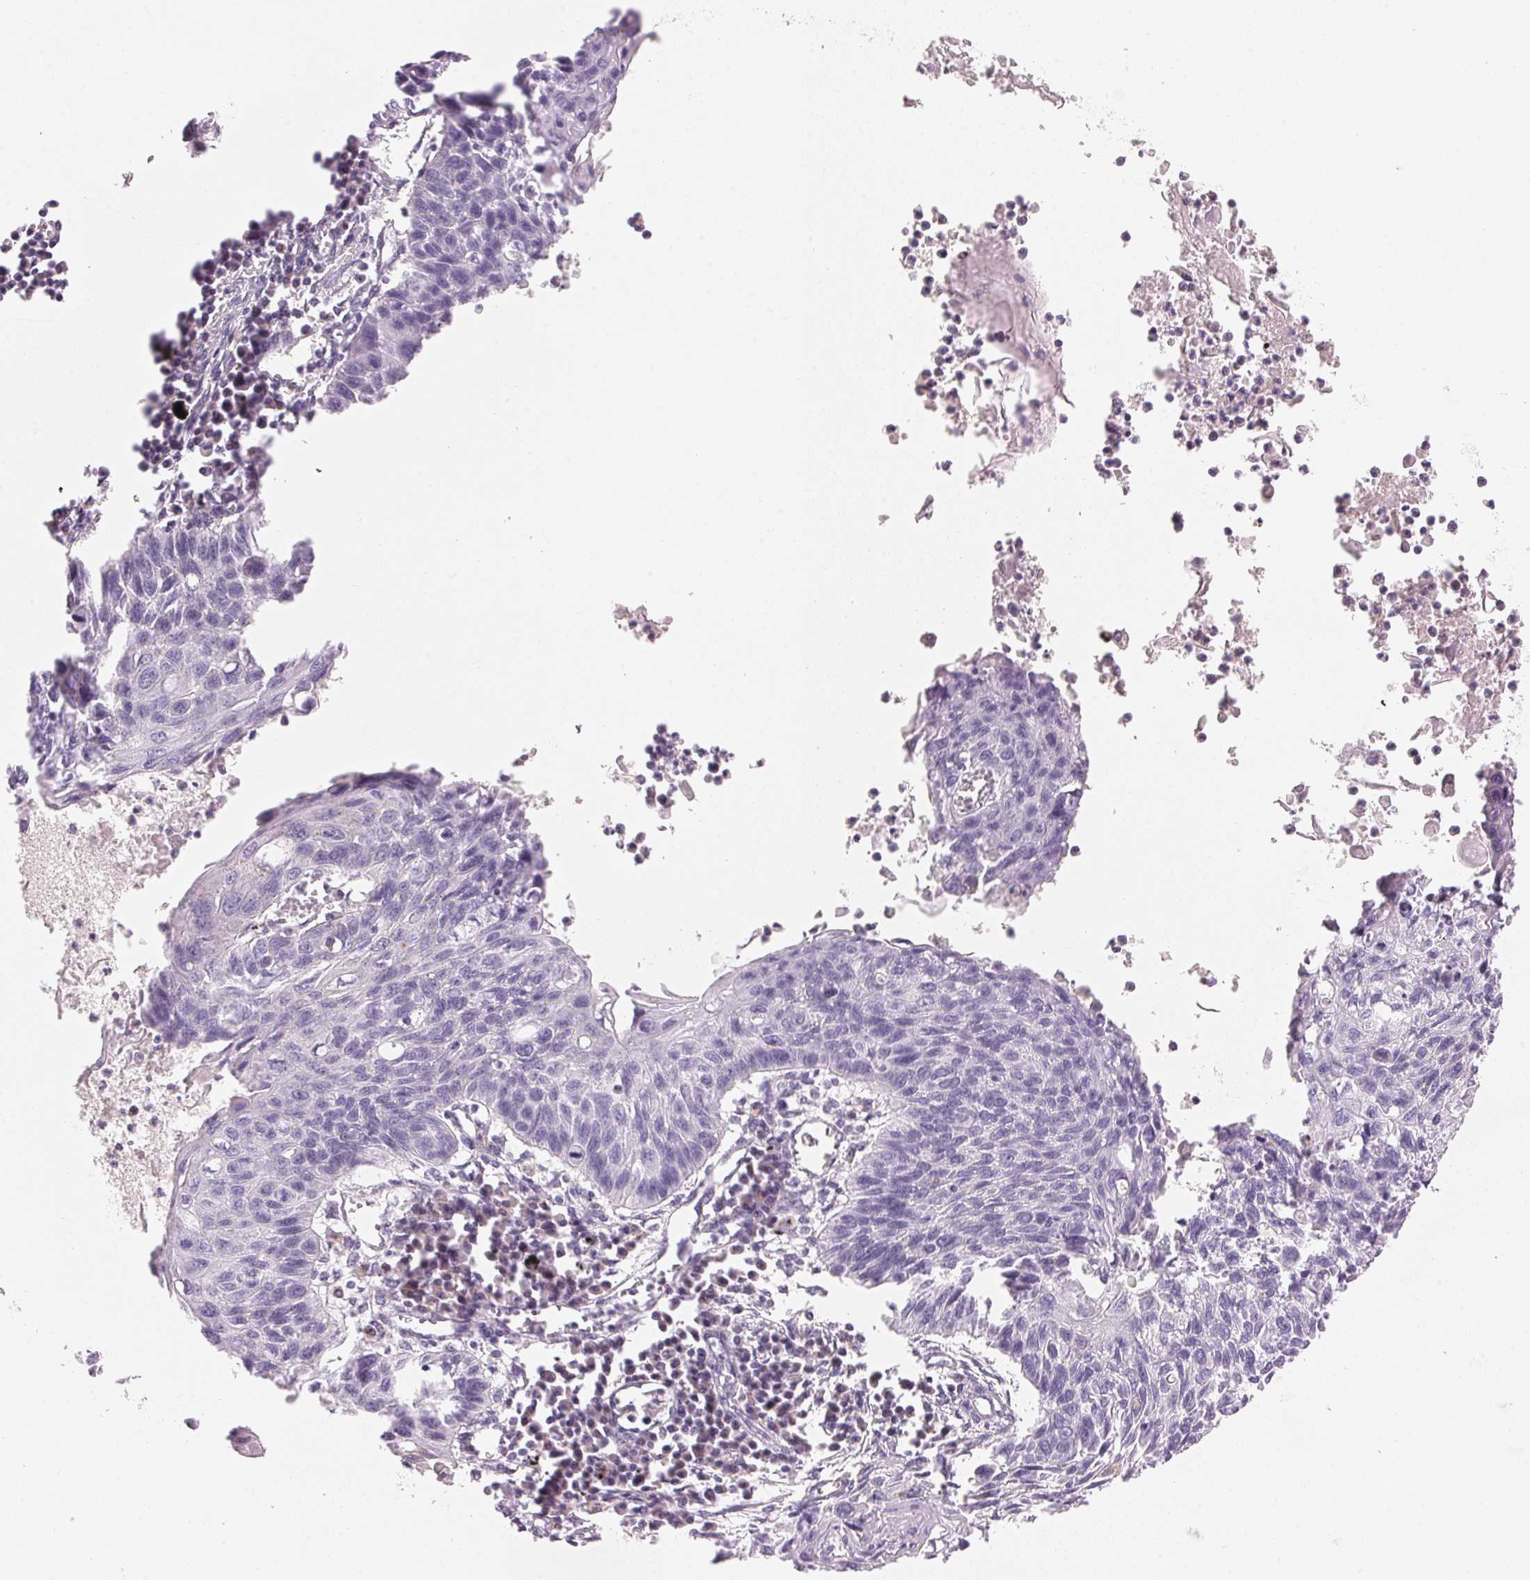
{"staining": {"intensity": "negative", "quantity": "none", "location": "none"}, "tissue": "lung cancer", "cell_type": "Tumor cells", "image_type": "cancer", "snomed": [{"axis": "morphology", "description": "Squamous cell carcinoma, NOS"}, {"axis": "topography", "description": "Lung"}], "caption": "This is an IHC image of lung cancer (squamous cell carcinoma). There is no expression in tumor cells.", "gene": "HOXB13", "patient": {"sex": "male", "age": 78}}